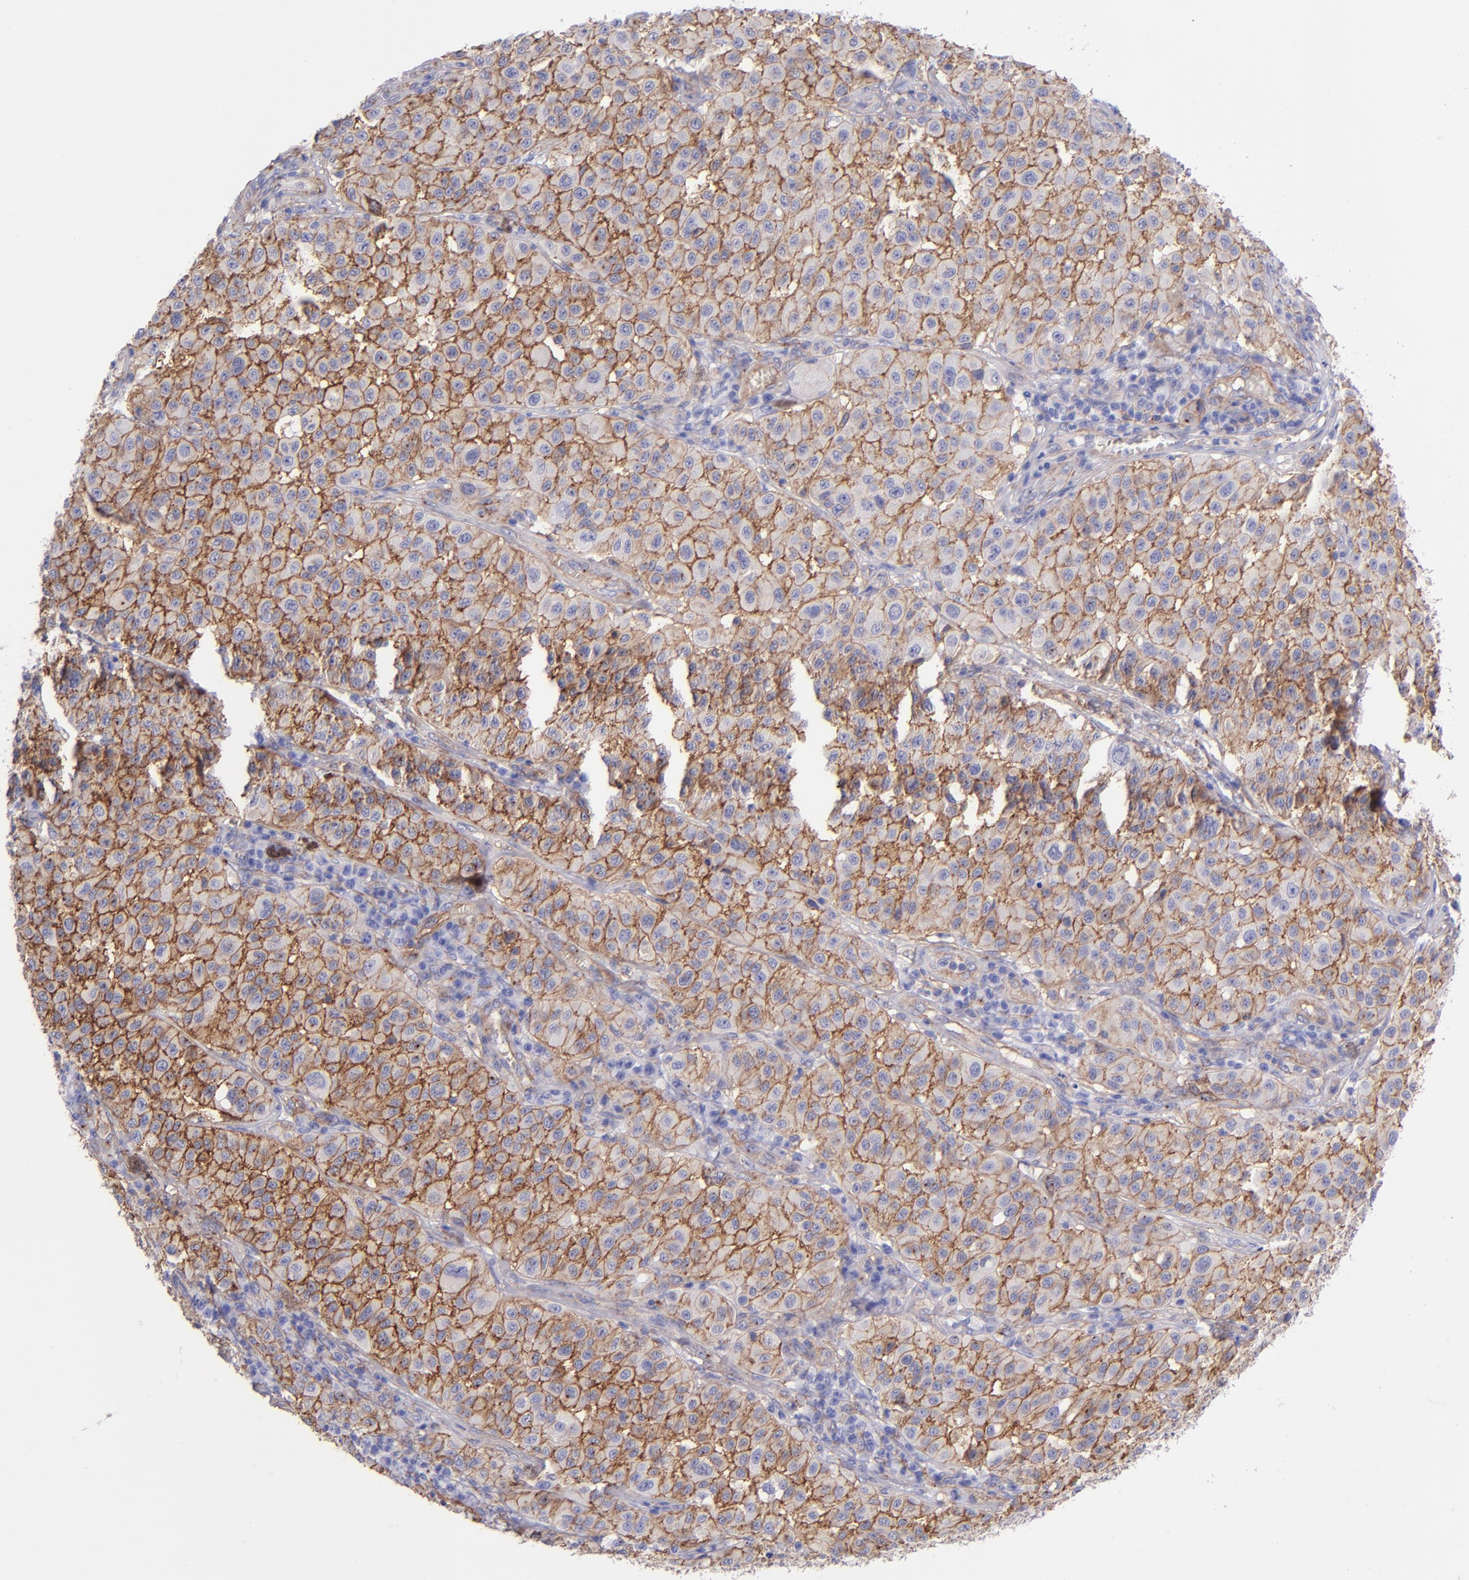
{"staining": {"intensity": "moderate", "quantity": ">75%", "location": "cytoplasmic/membranous"}, "tissue": "melanoma", "cell_type": "Tumor cells", "image_type": "cancer", "snomed": [{"axis": "morphology", "description": "Malignant melanoma, NOS"}, {"axis": "topography", "description": "Skin"}], "caption": "DAB immunohistochemical staining of melanoma reveals moderate cytoplasmic/membranous protein positivity in about >75% of tumor cells.", "gene": "ITGAV", "patient": {"sex": "female", "age": 64}}